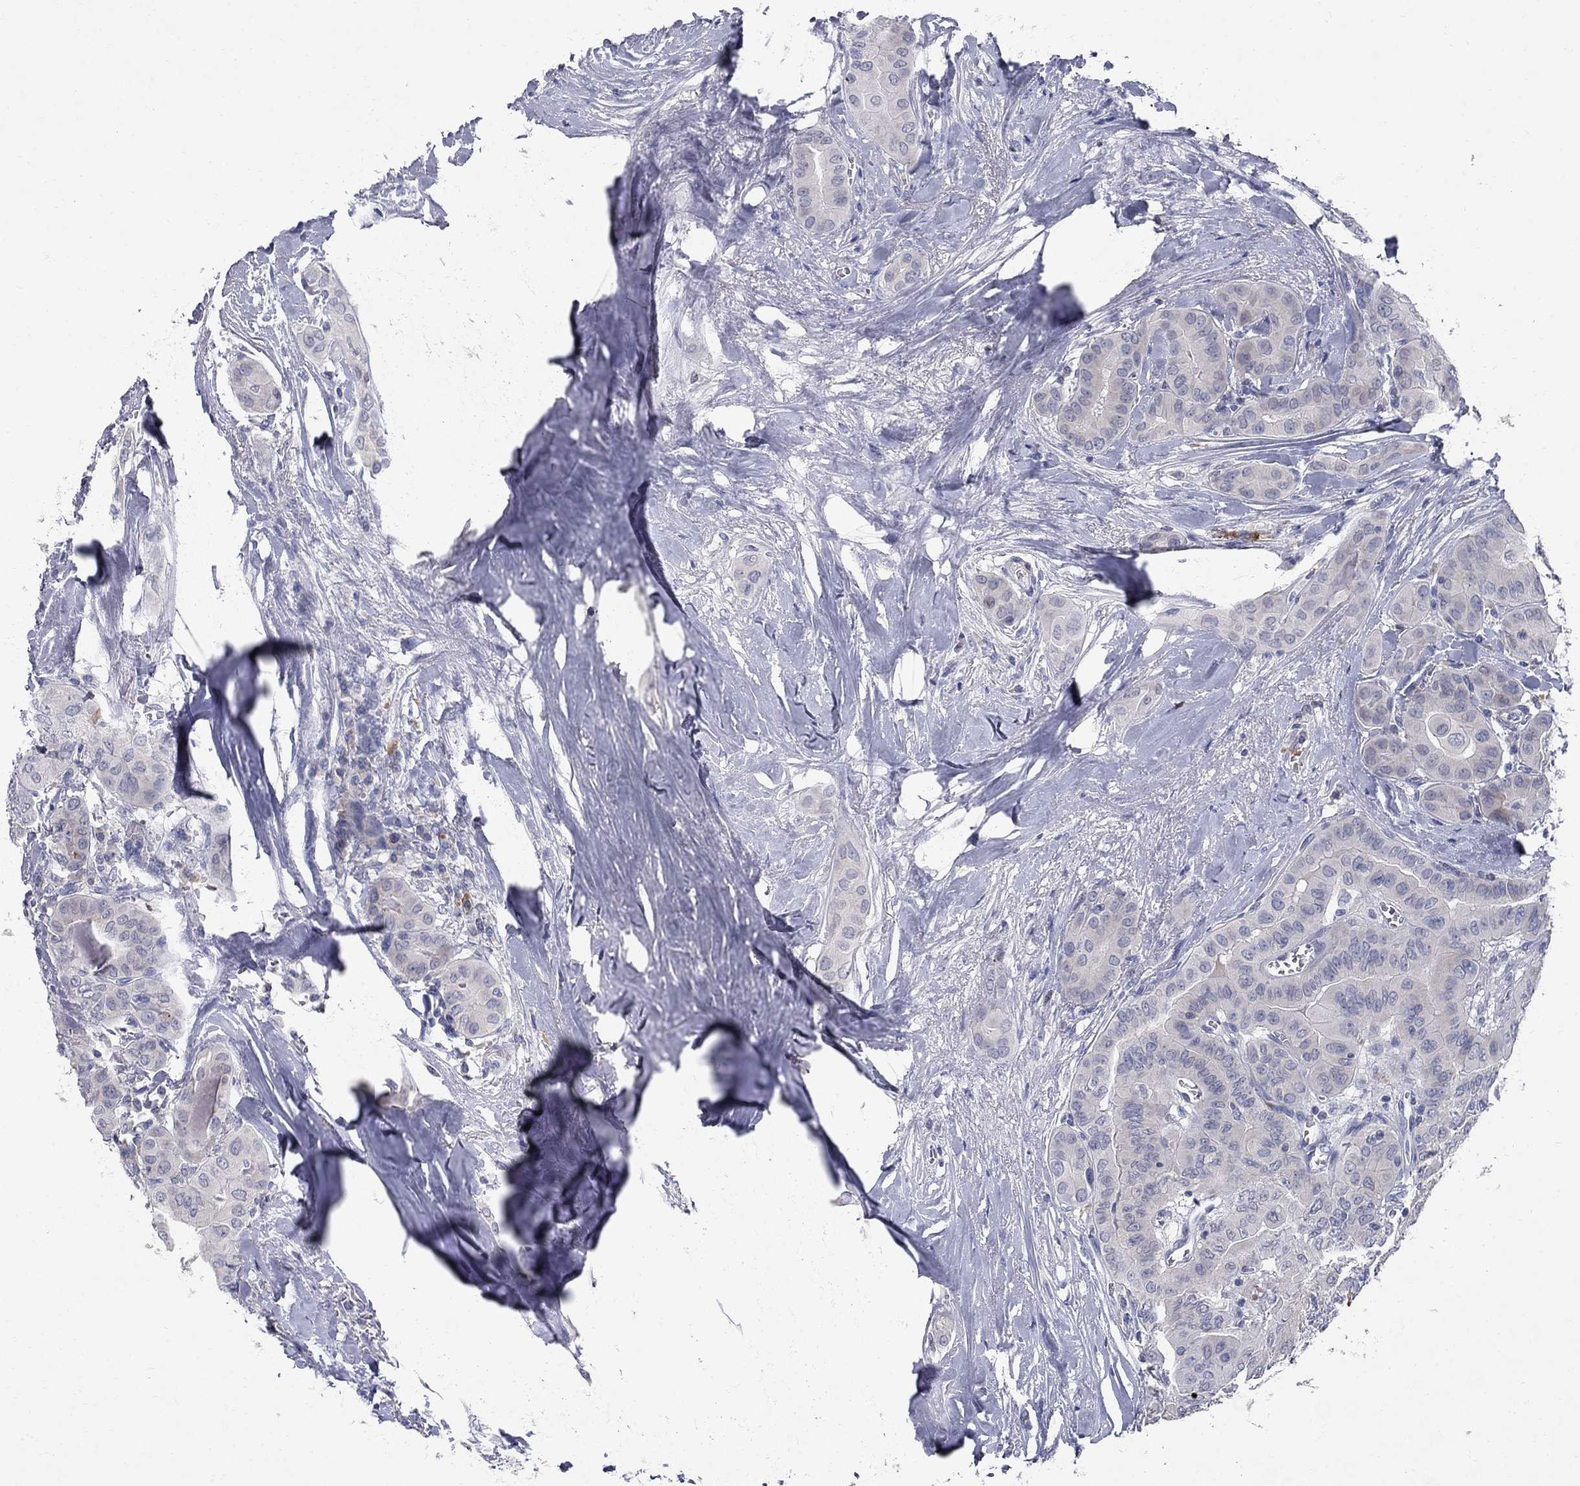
{"staining": {"intensity": "negative", "quantity": "none", "location": "none"}, "tissue": "thyroid cancer", "cell_type": "Tumor cells", "image_type": "cancer", "snomed": [{"axis": "morphology", "description": "Papillary adenocarcinoma, NOS"}, {"axis": "topography", "description": "Thyroid gland"}], "caption": "Tumor cells show no significant expression in thyroid cancer. (DAB immunohistochemistry with hematoxylin counter stain).", "gene": "NTRK2", "patient": {"sex": "female", "age": 37}}